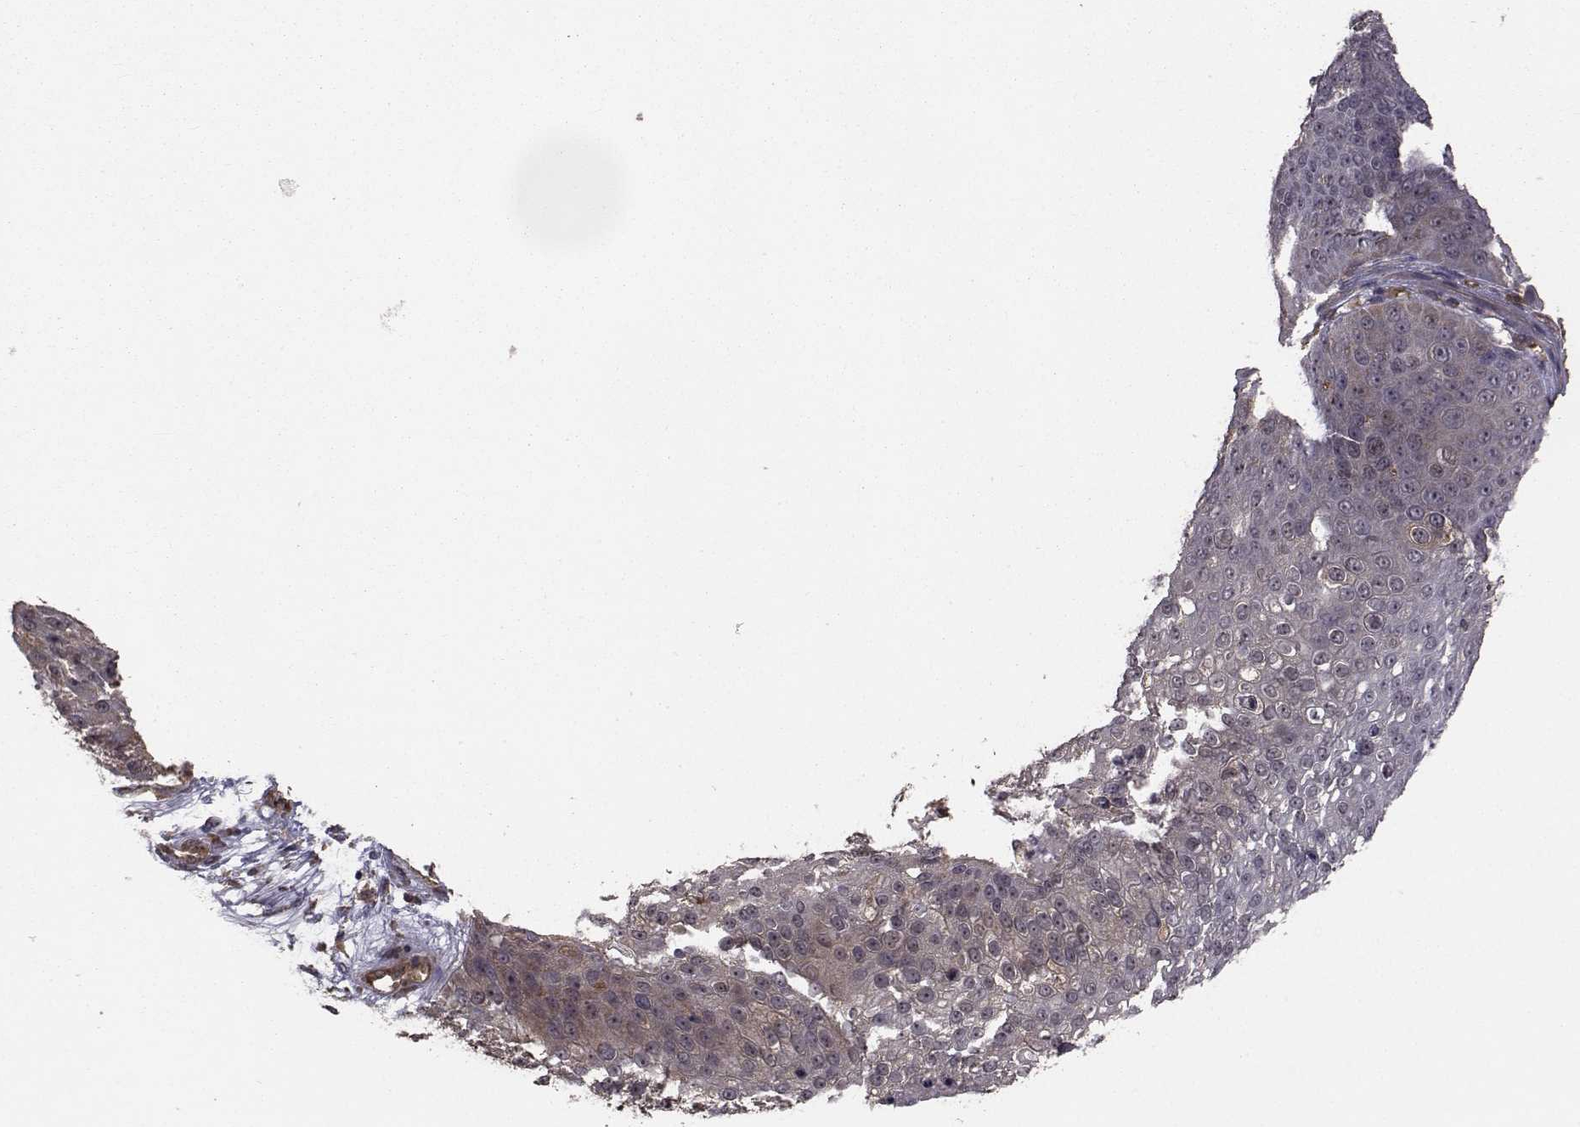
{"staining": {"intensity": "weak", "quantity": ">75%", "location": "cytoplasmic/membranous"}, "tissue": "skin cancer", "cell_type": "Tumor cells", "image_type": "cancer", "snomed": [{"axis": "morphology", "description": "Squamous cell carcinoma, NOS"}, {"axis": "topography", "description": "Skin"}], "caption": "Skin cancer stained with a brown dye shows weak cytoplasmic/membranous positive expression in about >75% of tumor cells.", "gene": "TRIP10", "patient": {"sex": "male", "age": 71}}